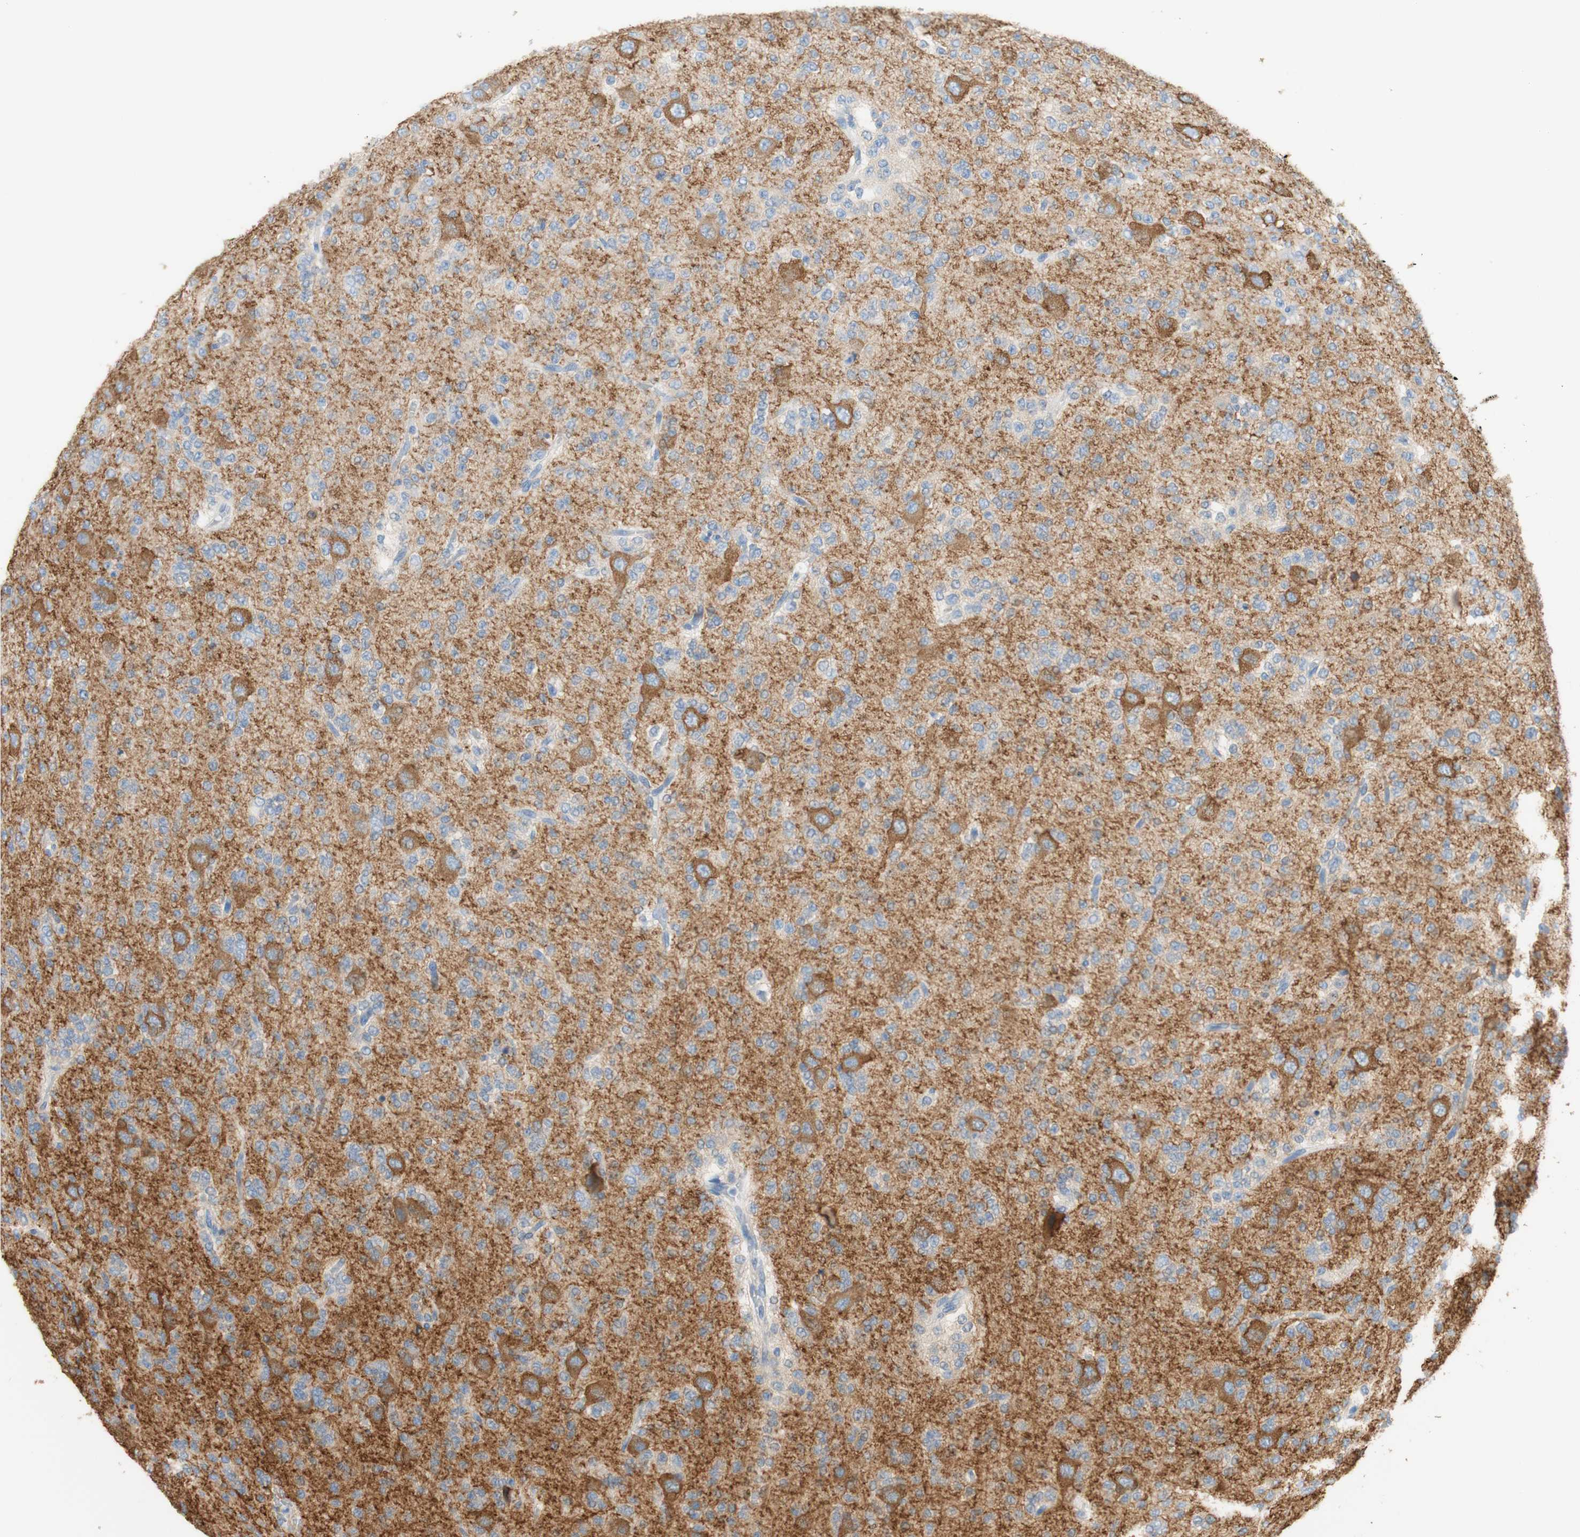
{"staining": {"intensity": "negative", "quantity": "none", "location": "none"}, "tissue": "glioma", "cell_type": "Tumor cells", "image_type": "cancer", "snomed": [{"axis": "morphology", "description": "Glioma, malignant, Low grade"}, {"axis": "topography", "description": "Brain"}], "caption": "An immunohistochemistry (IHC) micrograph of malignant glioma (low-grade) is shown. There is no staining in tumor cells of malignant glioma (low-grade).", "gene": "ATP2B1", "patient": {"sex": "male", "age": 38}}